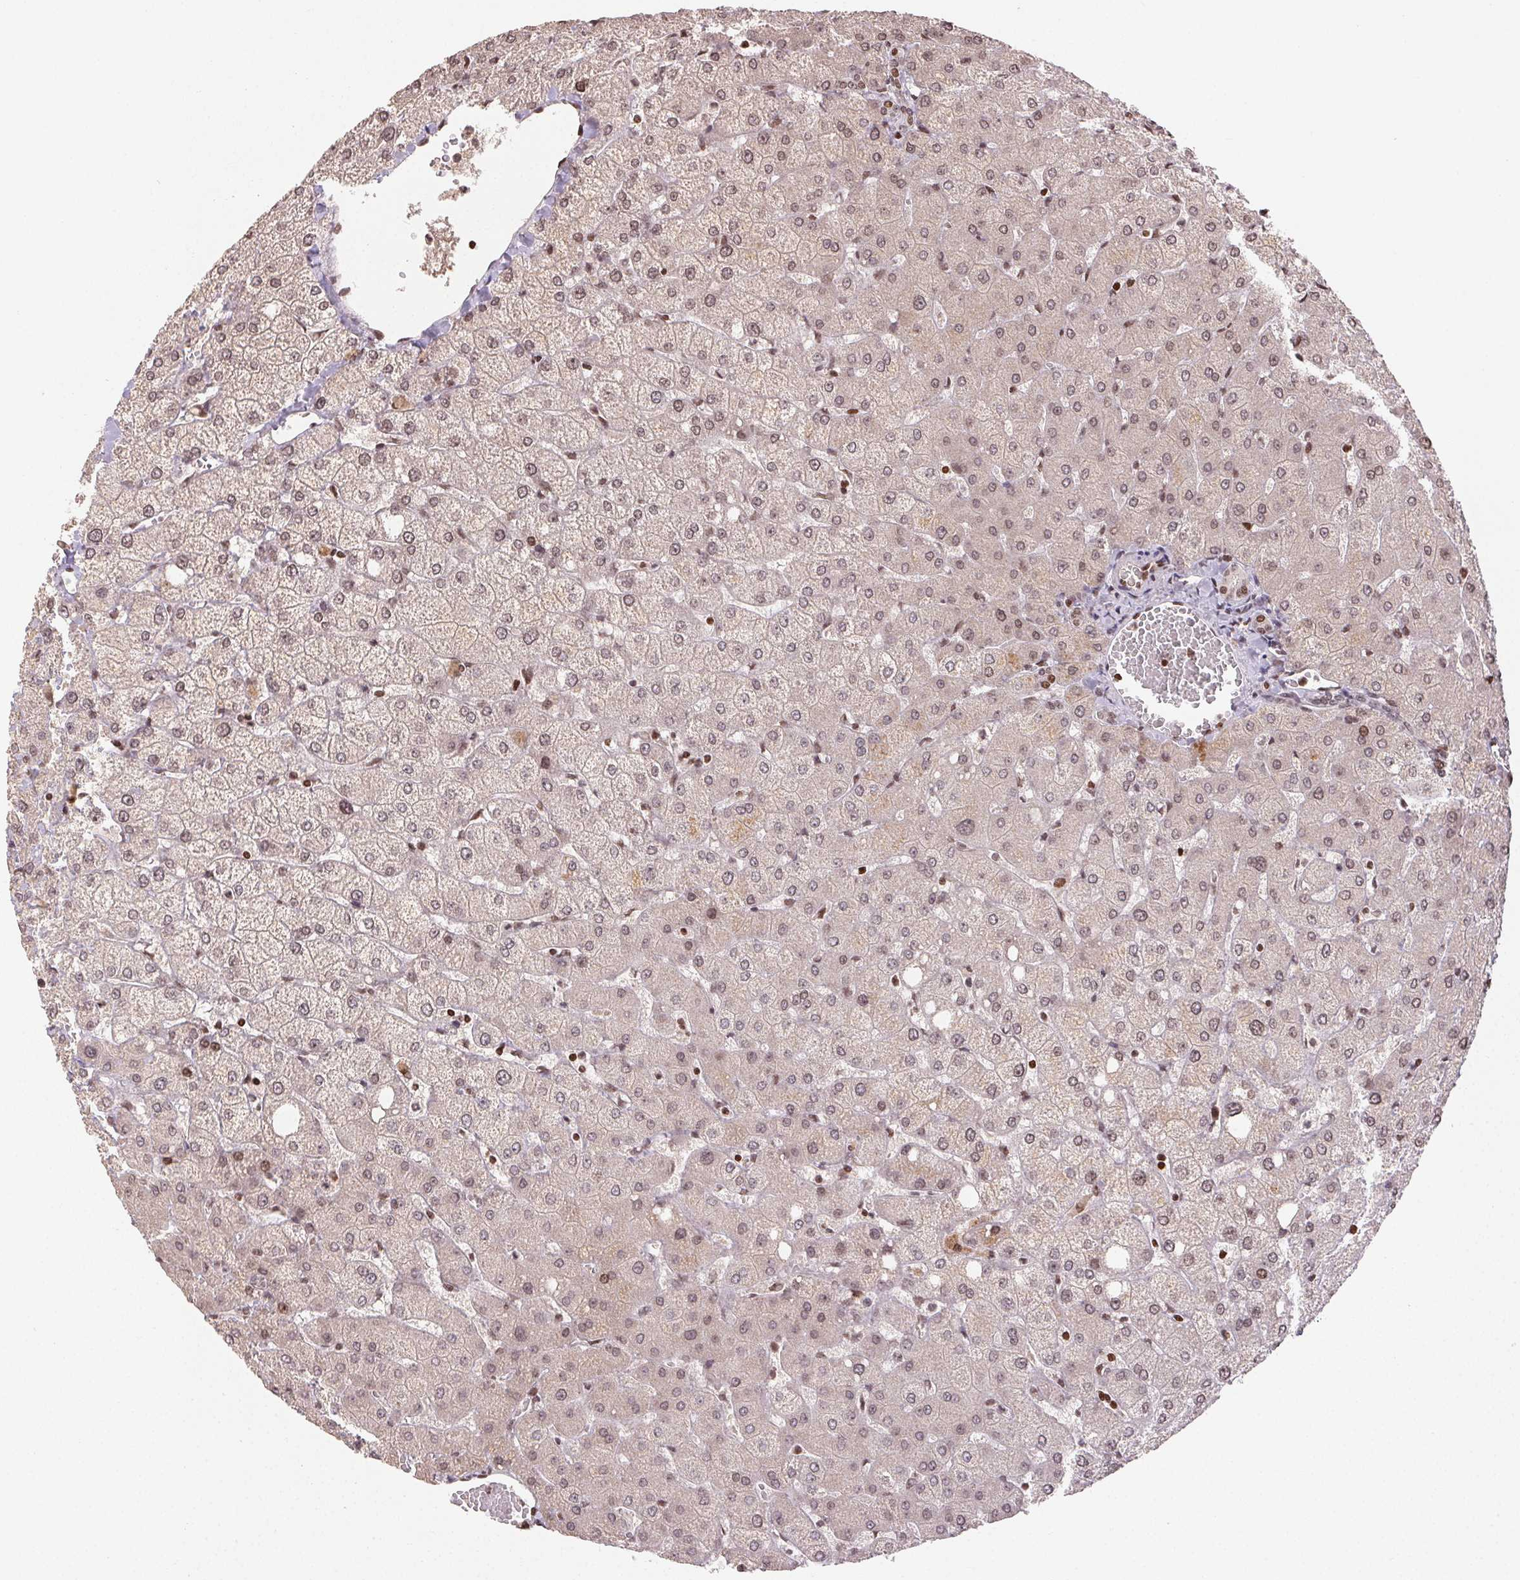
{"staining": {"intensity": "weak", "quantity": ">75%", "location": "nuclear"}, "tissue": "liver", "cell_type": "Cholangiocytes", "image_type": "normal", "snomed": [{"axis": "morphology", "description": "Normal tissue, NOS"}, {"axis": "topography", "description": "Liver"}], "caption": "A micrograph of human liver stained for a protein exhibits weak nuclear brown staining in cholangiocytes.", "gene": "MAPKAPK2", "patient": {"sex": "female", "age": 54}}